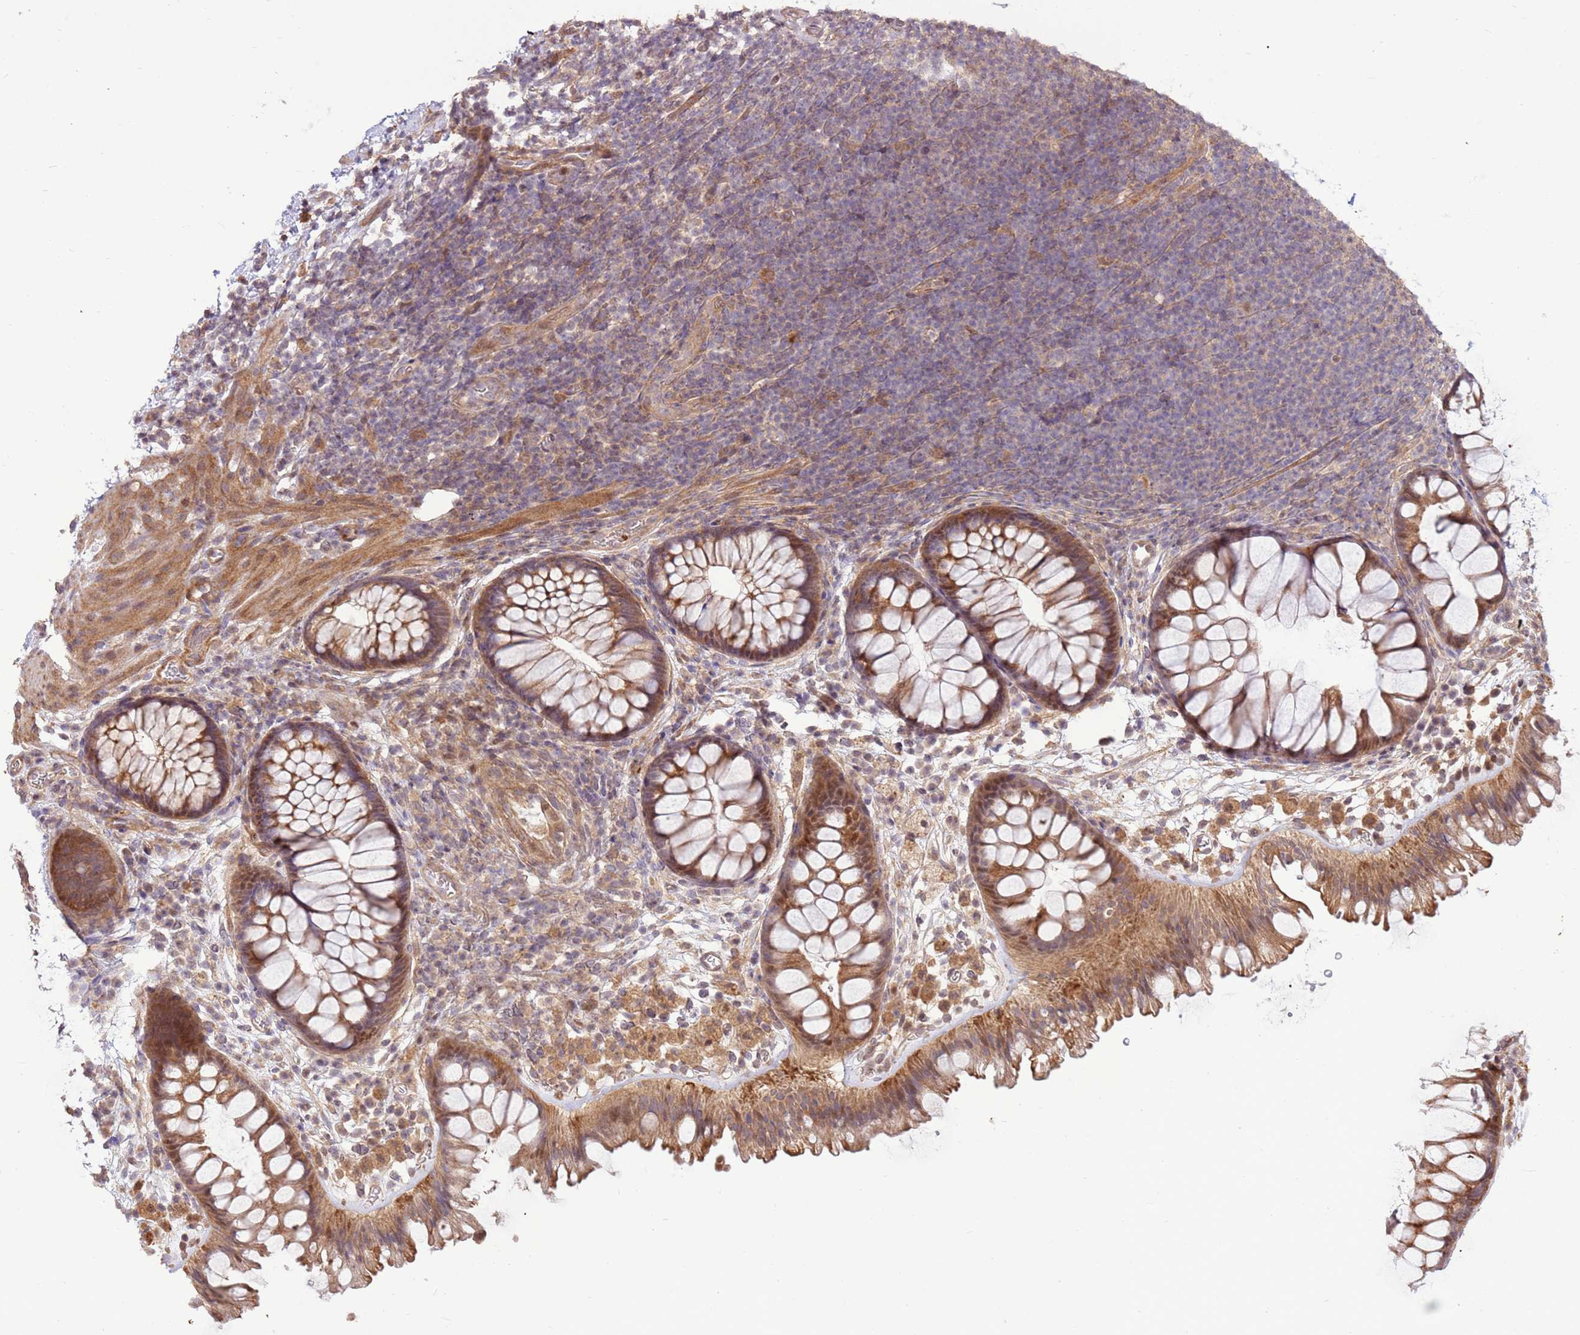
{"staining": {"intensity": "moderate", "quantity": ">75%", "location": "cytoplasmic/membranous"}, "tissue": "colon", "cell_type": "Endothelial cells", "image_type": "normal", "snomed": [{"axis": "morphology", "description": "Normal tissue, NOS"}, {"axis": "topography", "description": "Colon"}], "caption": "Immunohistochemical staining of unremarkable colon reveals >75% levels of moderate cytoplasmic/membranous protein positivity in about >75% of endothelial cells.", "gene": "CCDC112", "patient": {"sex": "female", "age": 62}}